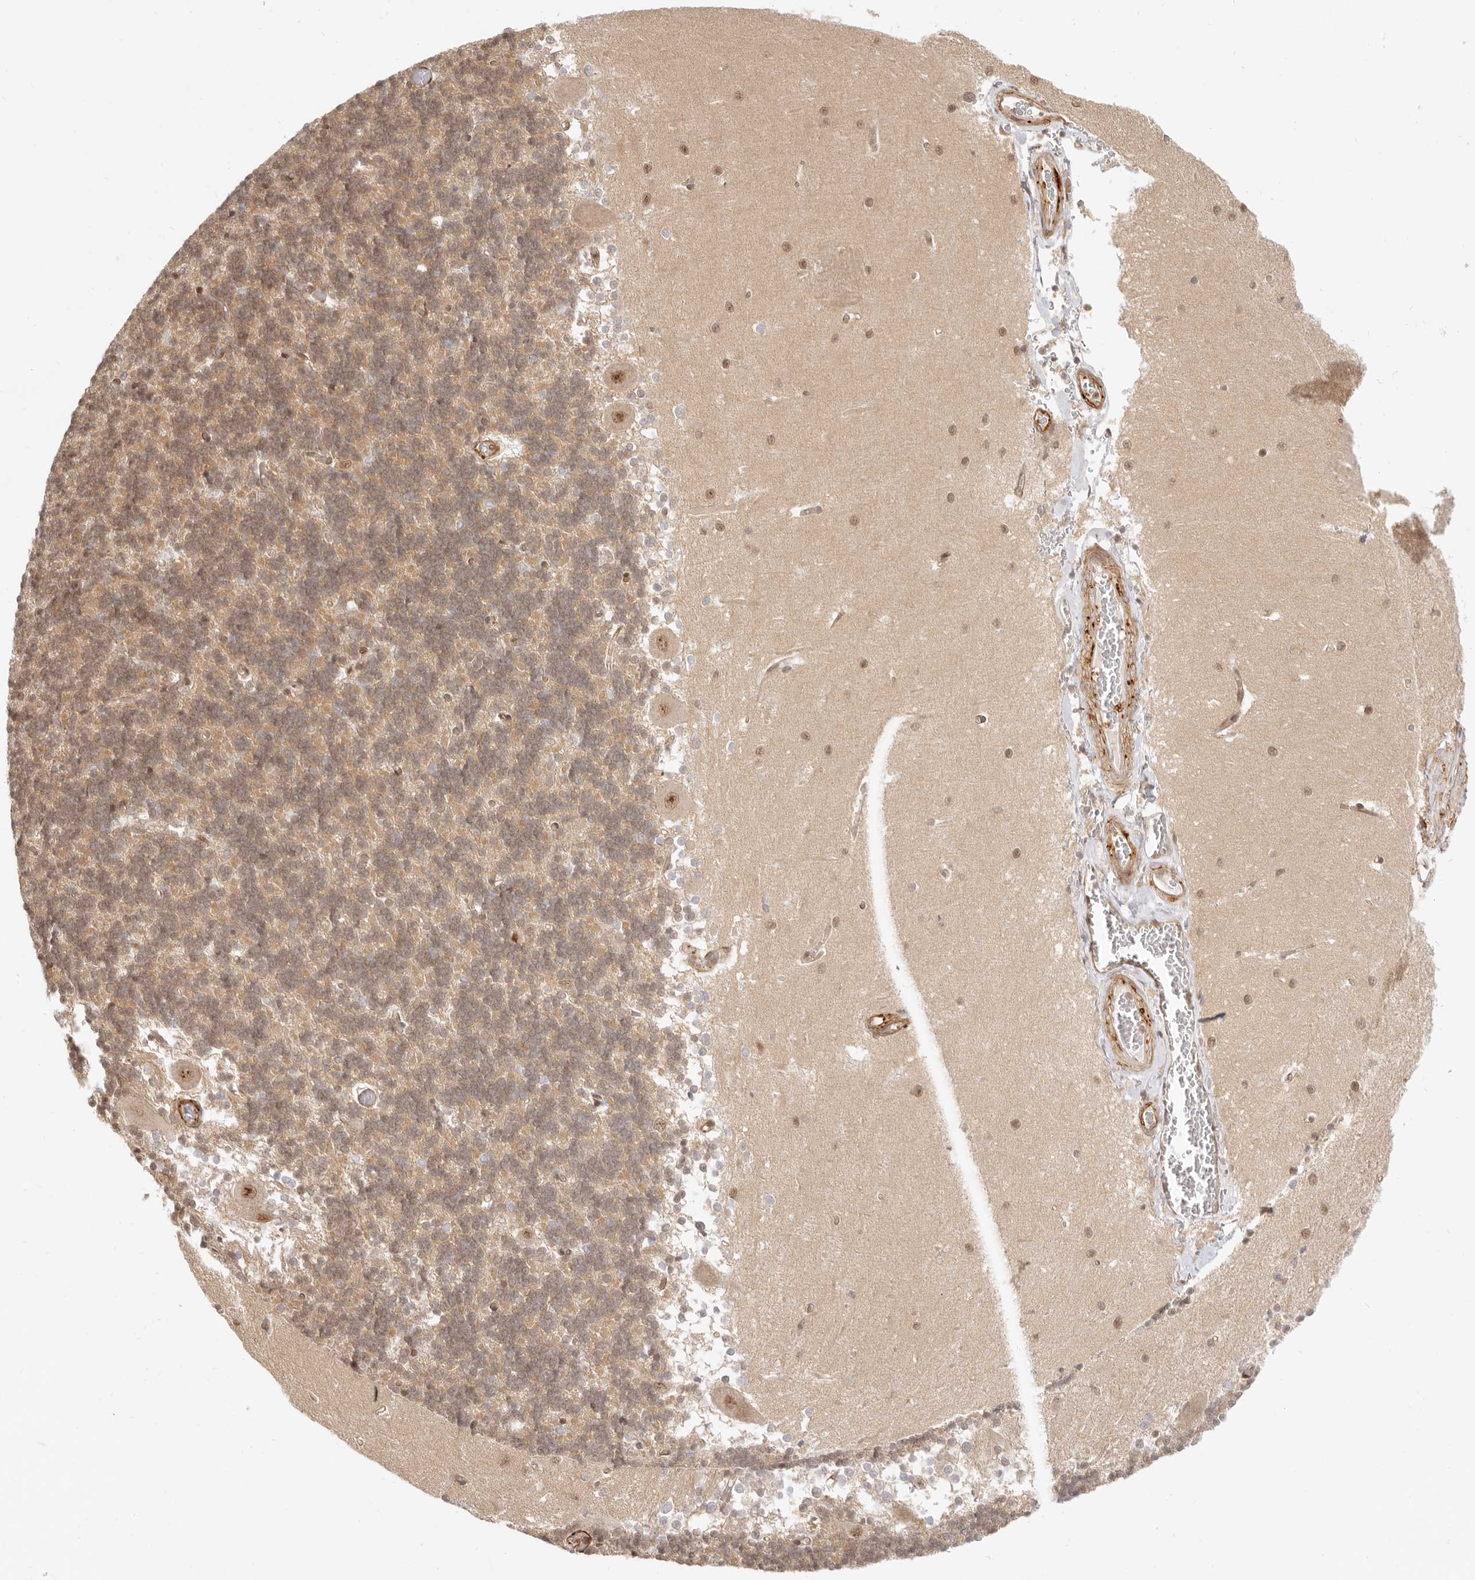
{"staining": {"intensity": "moderate", "quantity": "25%-75%", "location": "cytoplasmic/membranous,nuclear"}, "tissue": "cerebellum", "cell_type": "Cells in granular layer", "image_type": "normal", "snomed": [{"axis": "morphology", "description": "Normal tissue, NOS"}, {"axis": "topography", "description": "Cerebellum"}], "caption": "The micrograph shows a brown stain indicating the presence of a protein in the cytoplasmic/membranous,nuclear of cells in granular layer in cerebellum. (DAB (3,3'-diaminobenzidine) IHC, brown staining for protein, blue staining for nuclei).", "gene": "BAP1", "patient": {"sex": "male", "age": 37}}